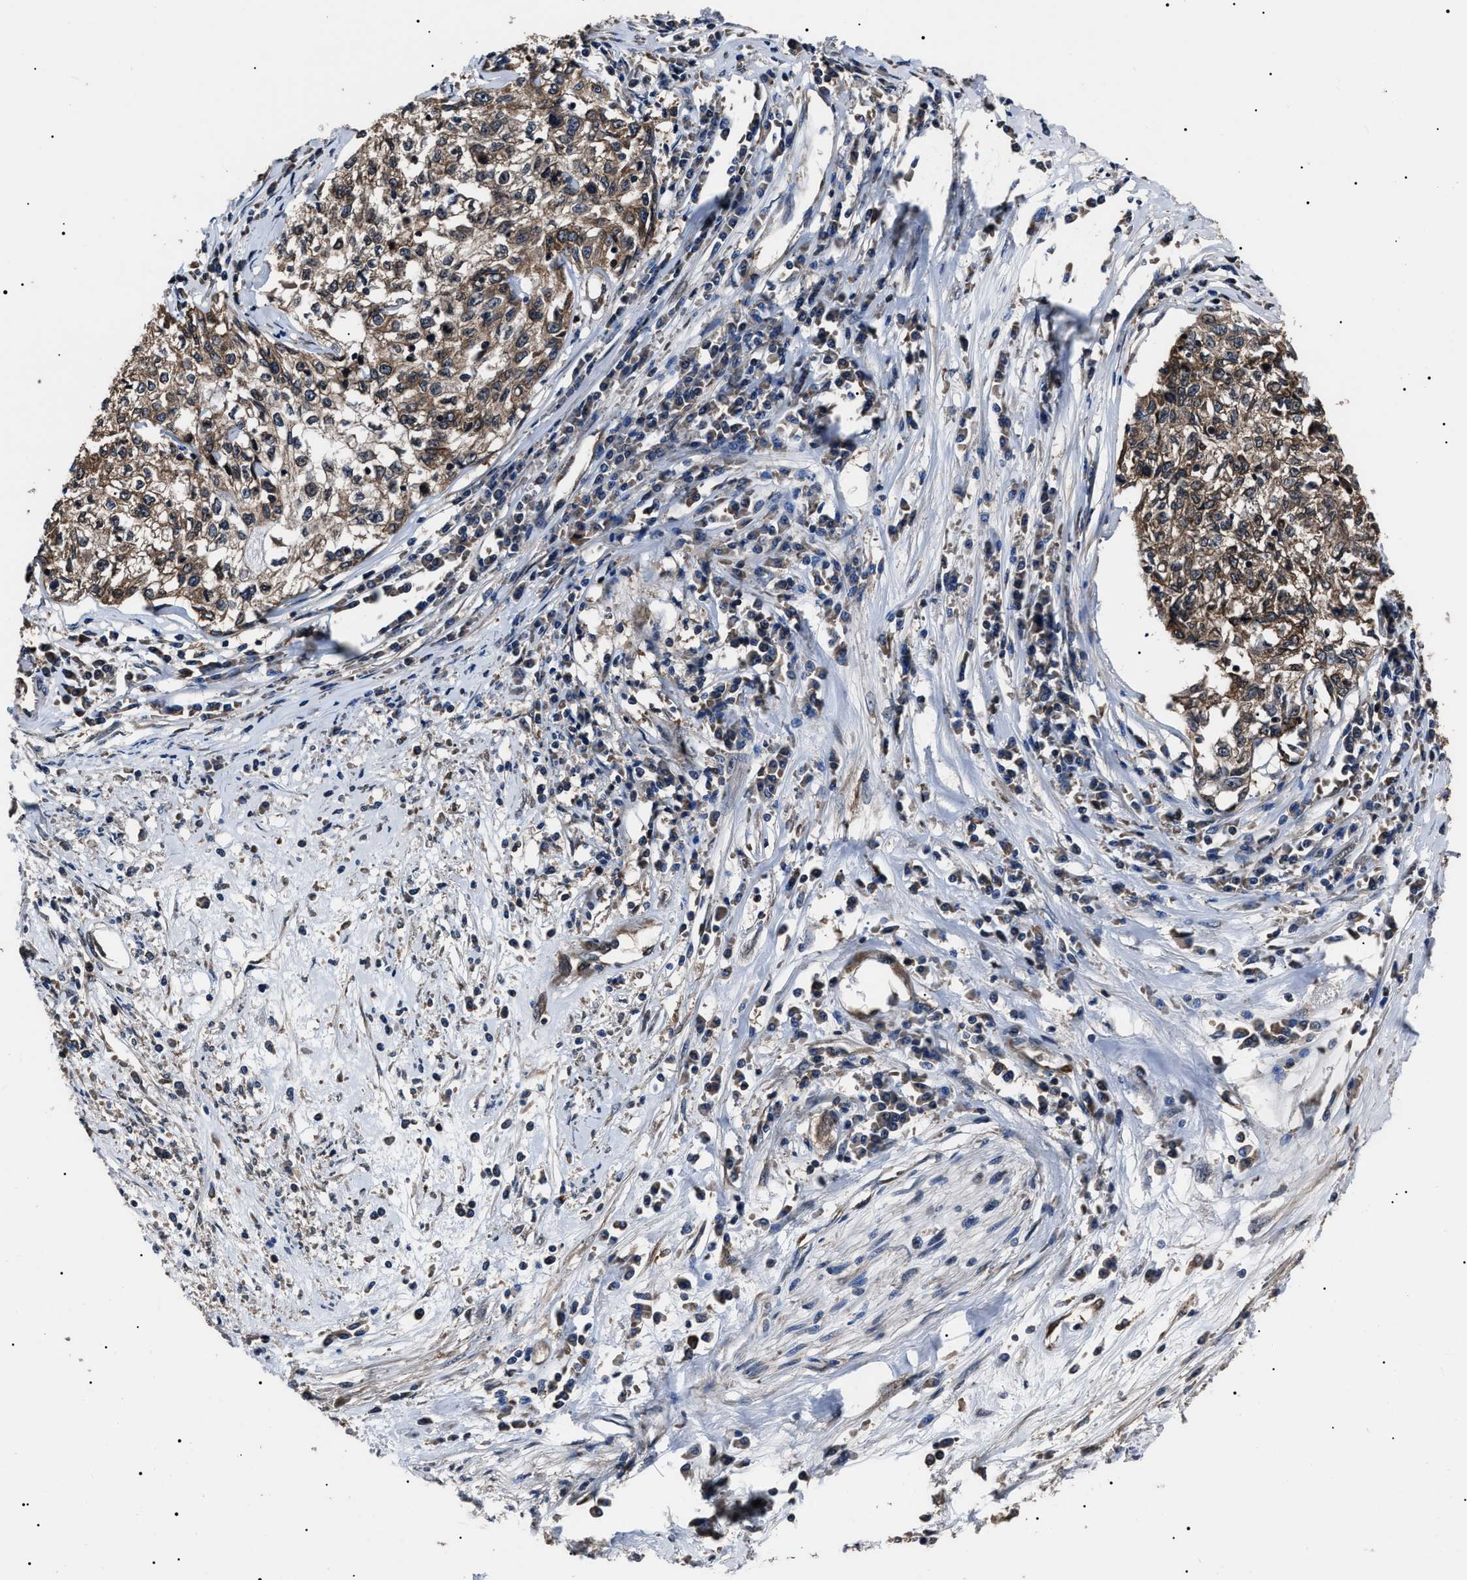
{"staining": {"intensity": "weak", "quantity": ">75%", "location": "cytoplasmic/membranous"}, "tissue": "cervical cancer", "cell_type": "Tumor cells", "image_type": "cancer", "snomed": [{"axis": "morphology", "description": "Squamous cell carcinoma, NOS"}, {"axis": "topography", "description": "Cervix"}], "caption": "The immunohistochemical stain labels weak cytoplasmic/membranous expression in tumor cells of cervical squamous cell carcinoma tissue. Ihc stains the protein in brown and the nuclei are stained blue.", "gene": "CCT8", "patient": {"sex": "female", "age": 57}}